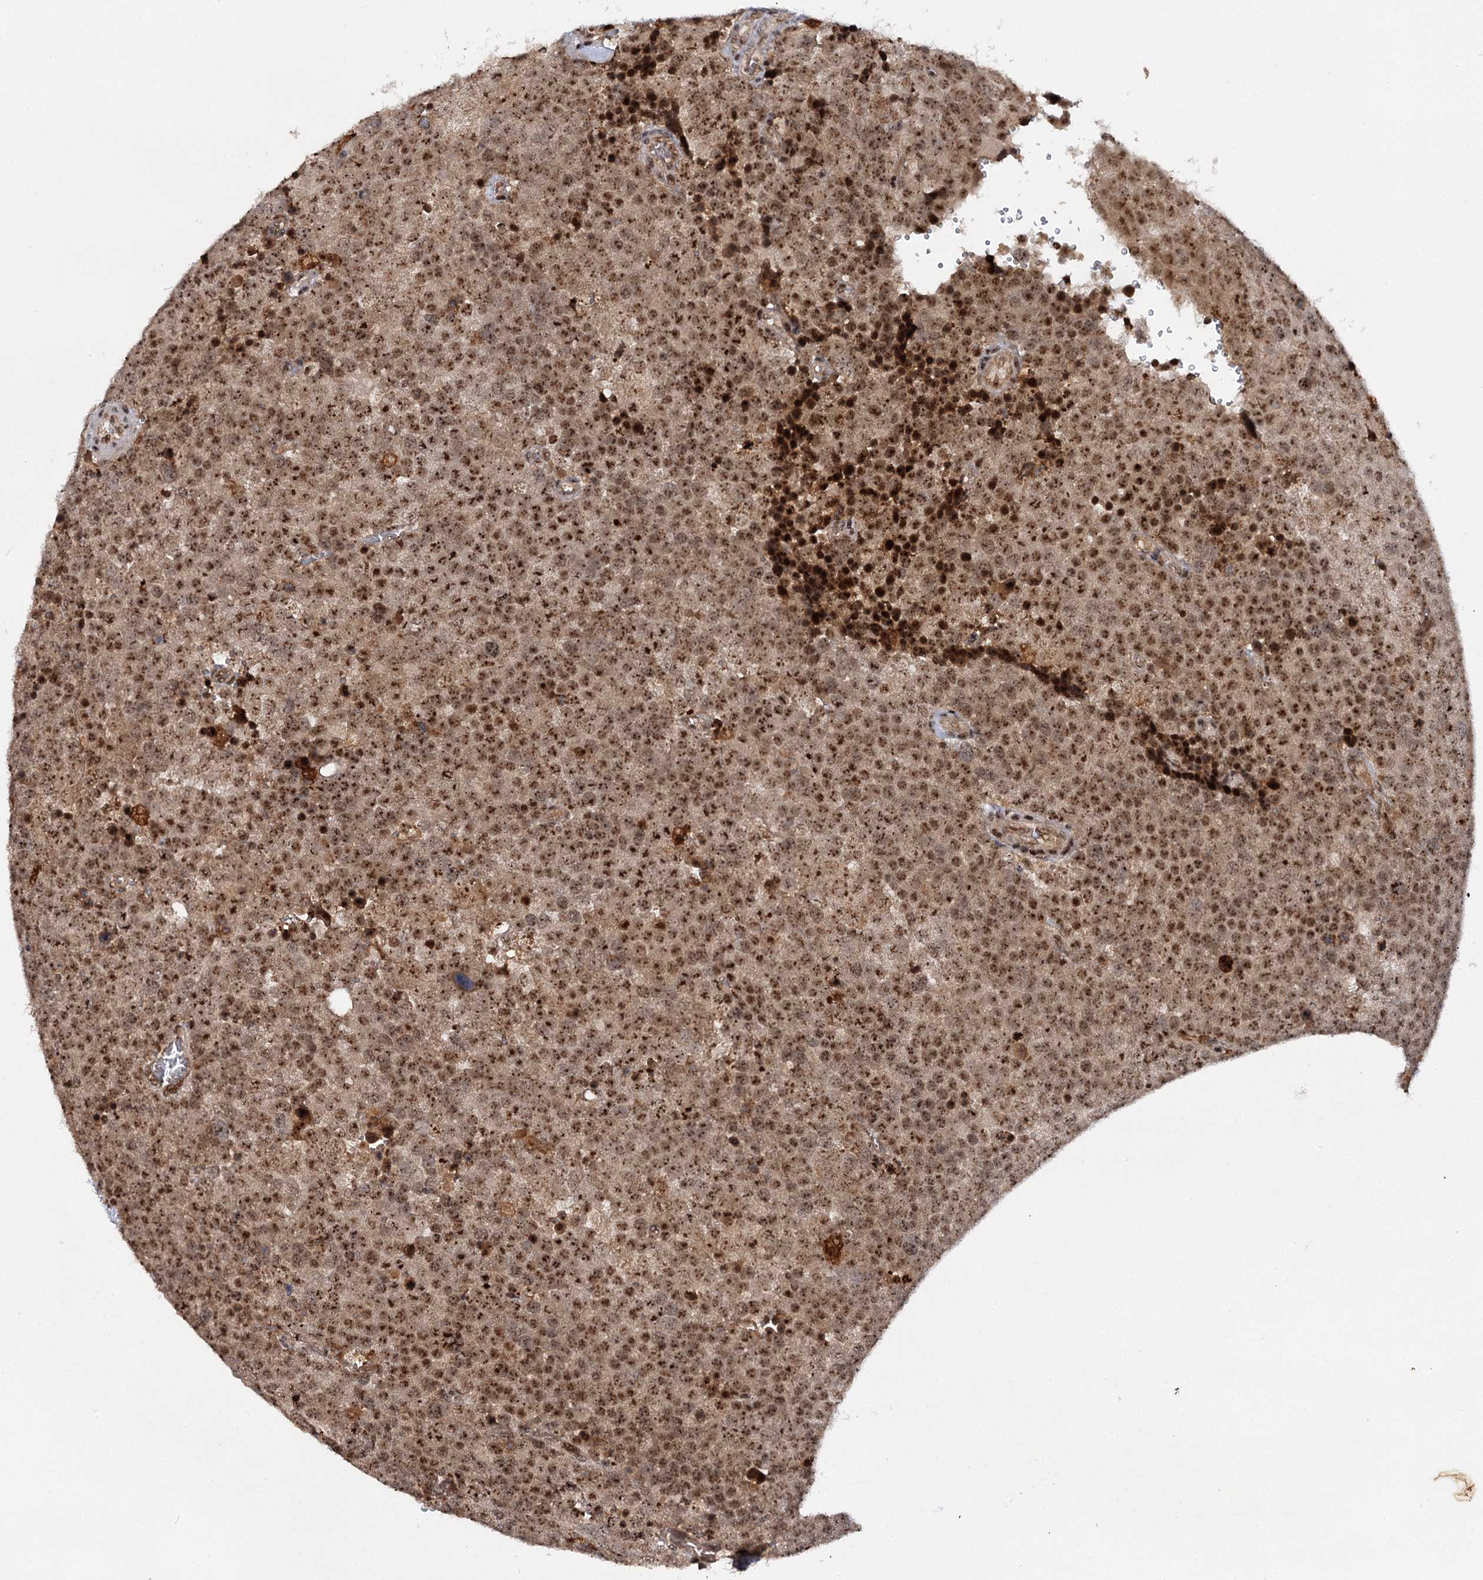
{"staining": {"intensity": "moderate", "quantity": ">75%", "location": "nuclear"}, "tissue": "testis cancer", "cell_type": "Tumor cells", "image_type": "cancer", "snomed": [{"axis": "morphology", "description": "Seminoma, NOS"}, {"axis": "topography", "description": "Testis"}], "caption": "Brown immunohistochemical staining in seminoma (testis) displays moderate nuclear staining in approximately >75% of tumor cells. The staining was performed using DAB (3,3'-diaminobenzidine), with brown indicating positive protein expression. Nuclei are stained blue with hematoxylin.", "gene": "BUD13", "patient": {"sex": "male", "age": 71}}